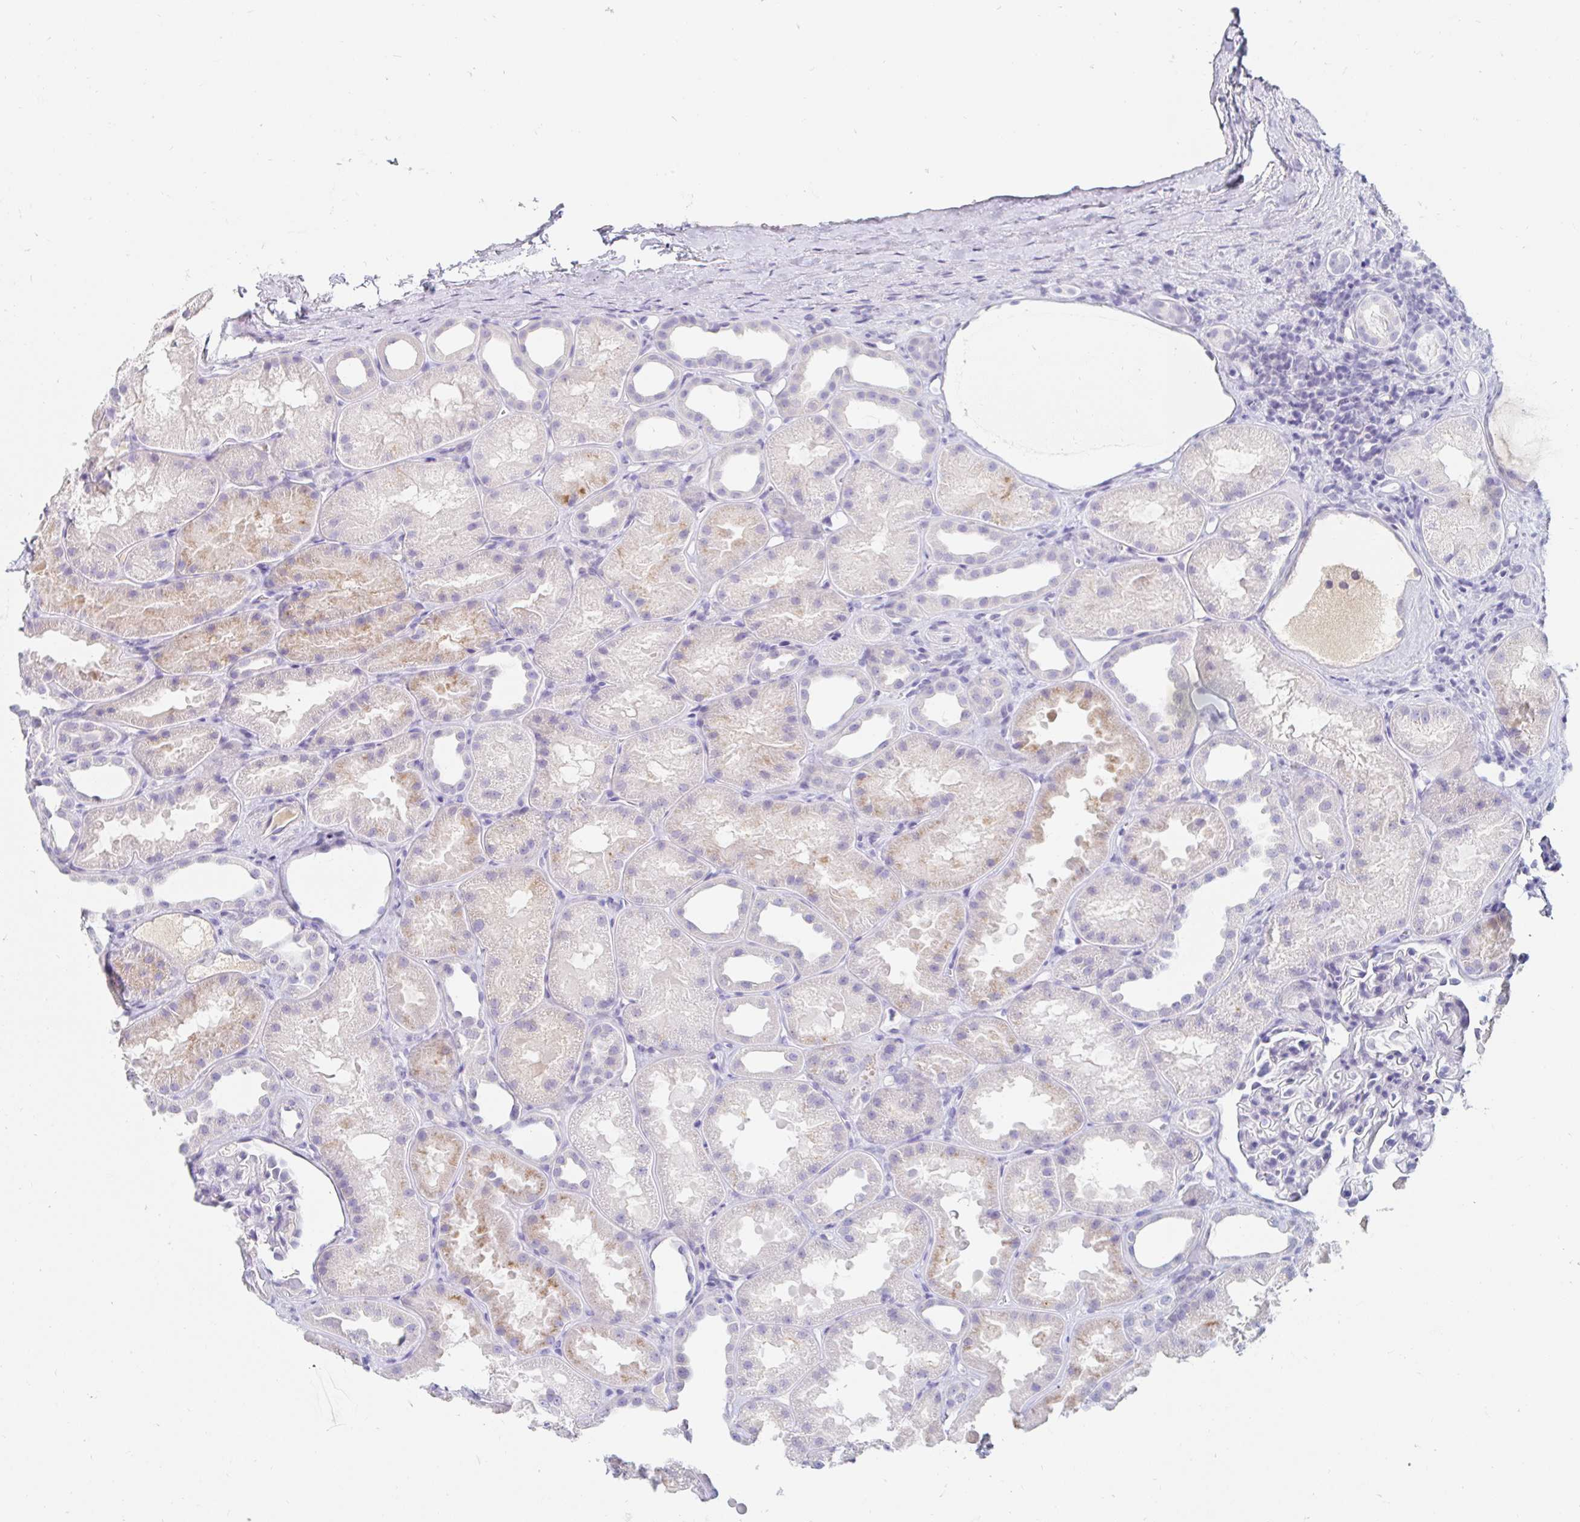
{"staining": {"intensity": "negative", "quantity": "none", "location": "none"}, "tissue": "kidney", "cell_type": "Cells in glomeruli", "image_type": "normal", "snomed": [{"axis": "morphology", "description": "Normal tissue, NOS"}, {"axis": "topography", "description": "Kidney"}], "caption": "IHC of benign human kidney shows no staining in cells in glomeruli.", "gene": "TEX44", "patient": {"sex": "male", "age": 61}}